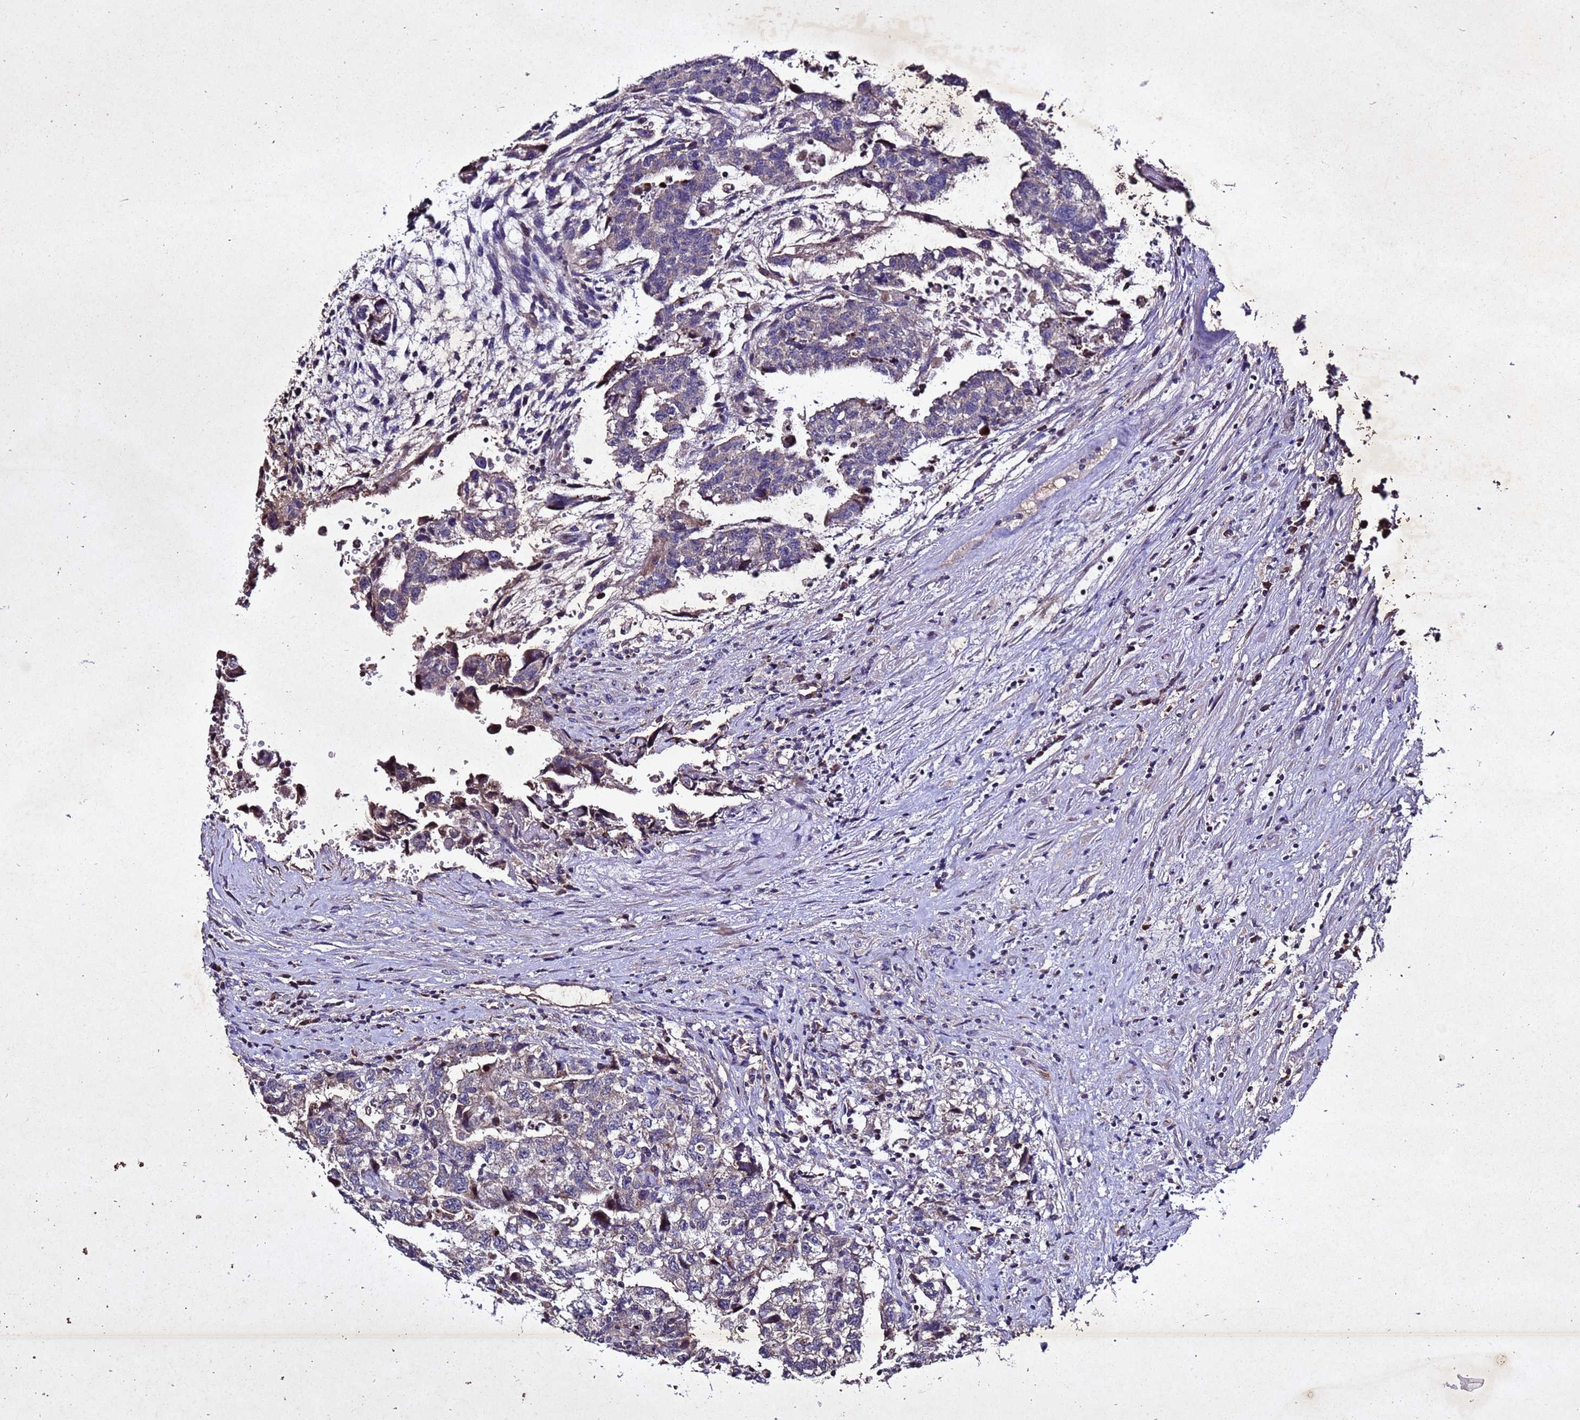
{"staining": {"intensity": "negative", "quantity": "none", "location": "none"}, "tissue": "testis cancer", "cell_type": "Tumor cells", "image_type": "cancer", "snomed": [{"axis": "morphology", "description": "Carcinoma, Embryonal, NOS"}, {"axis": "topography", "description": "Testis"}], "caption": "High magnification brightfield microscopy of embryonal carcinoma (testis) stained with DAB (brown) and counterstained with hematoxylin (blue): tumor cells show no significant expression. (IHC, brightfield microscopy, high magnification).", "gene": "SV2B", "patient": {"sex": "male", "age": 36}}